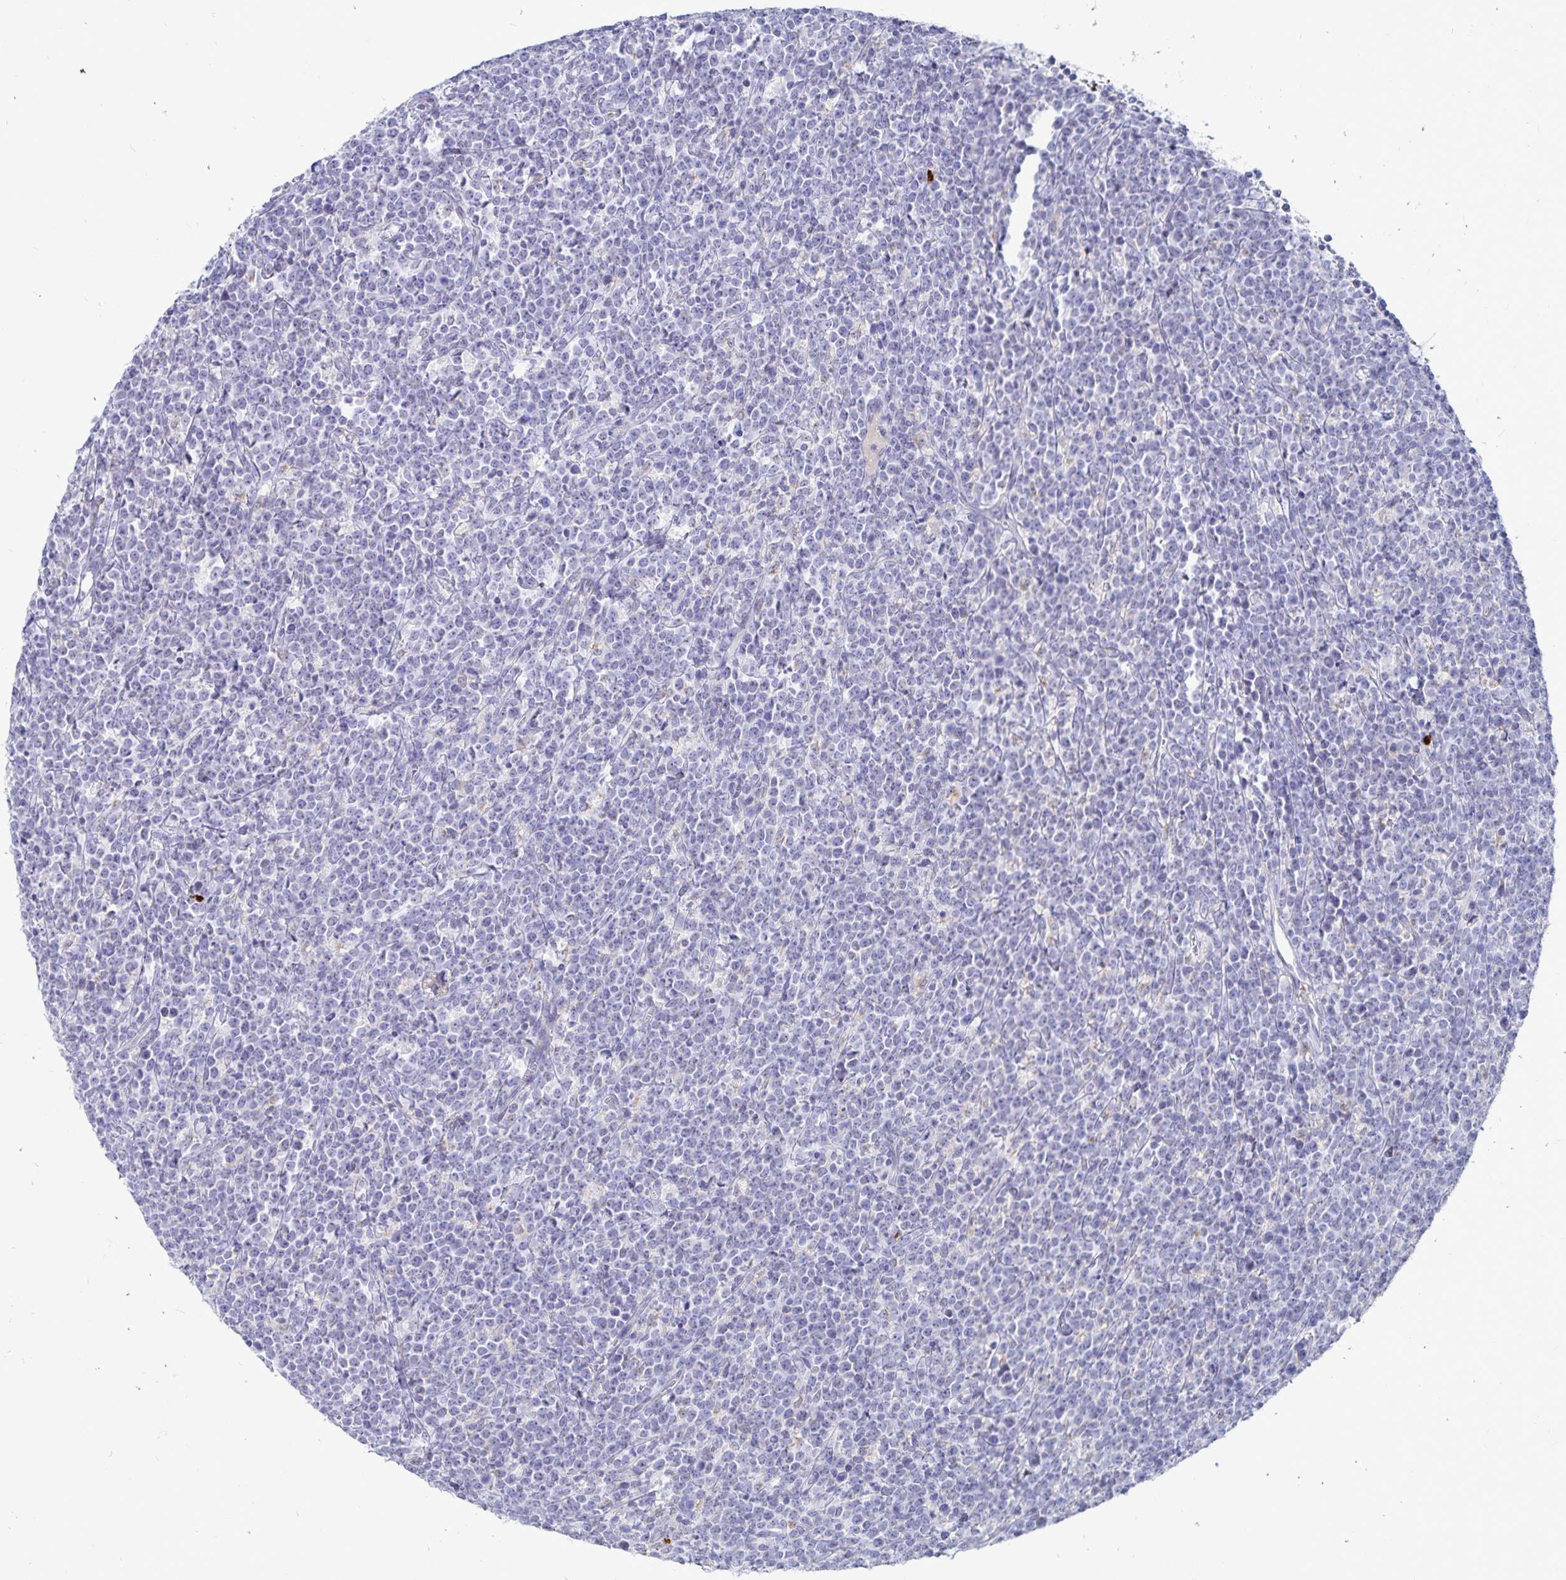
{"staining": {"intensity": "negative", "quantity": "none", "location": "none"}, "tissue": "lymphoma", "cell_type": "Tumor cells", "image_type": "cancer", "snomed": [{"axis": "morphology", "description": "Malignant lymphoma, non-Hodgkin's type, High grade"}, {"axis": "topography", "description": "Small intestine"}], "caption": "This is an immunohistochemistry (IHC) photomicrograph of human lymphoma. There is no expression in tumor cells.", "gene": "PKHD1", "patient": {"sex": "female", "age": 56}}